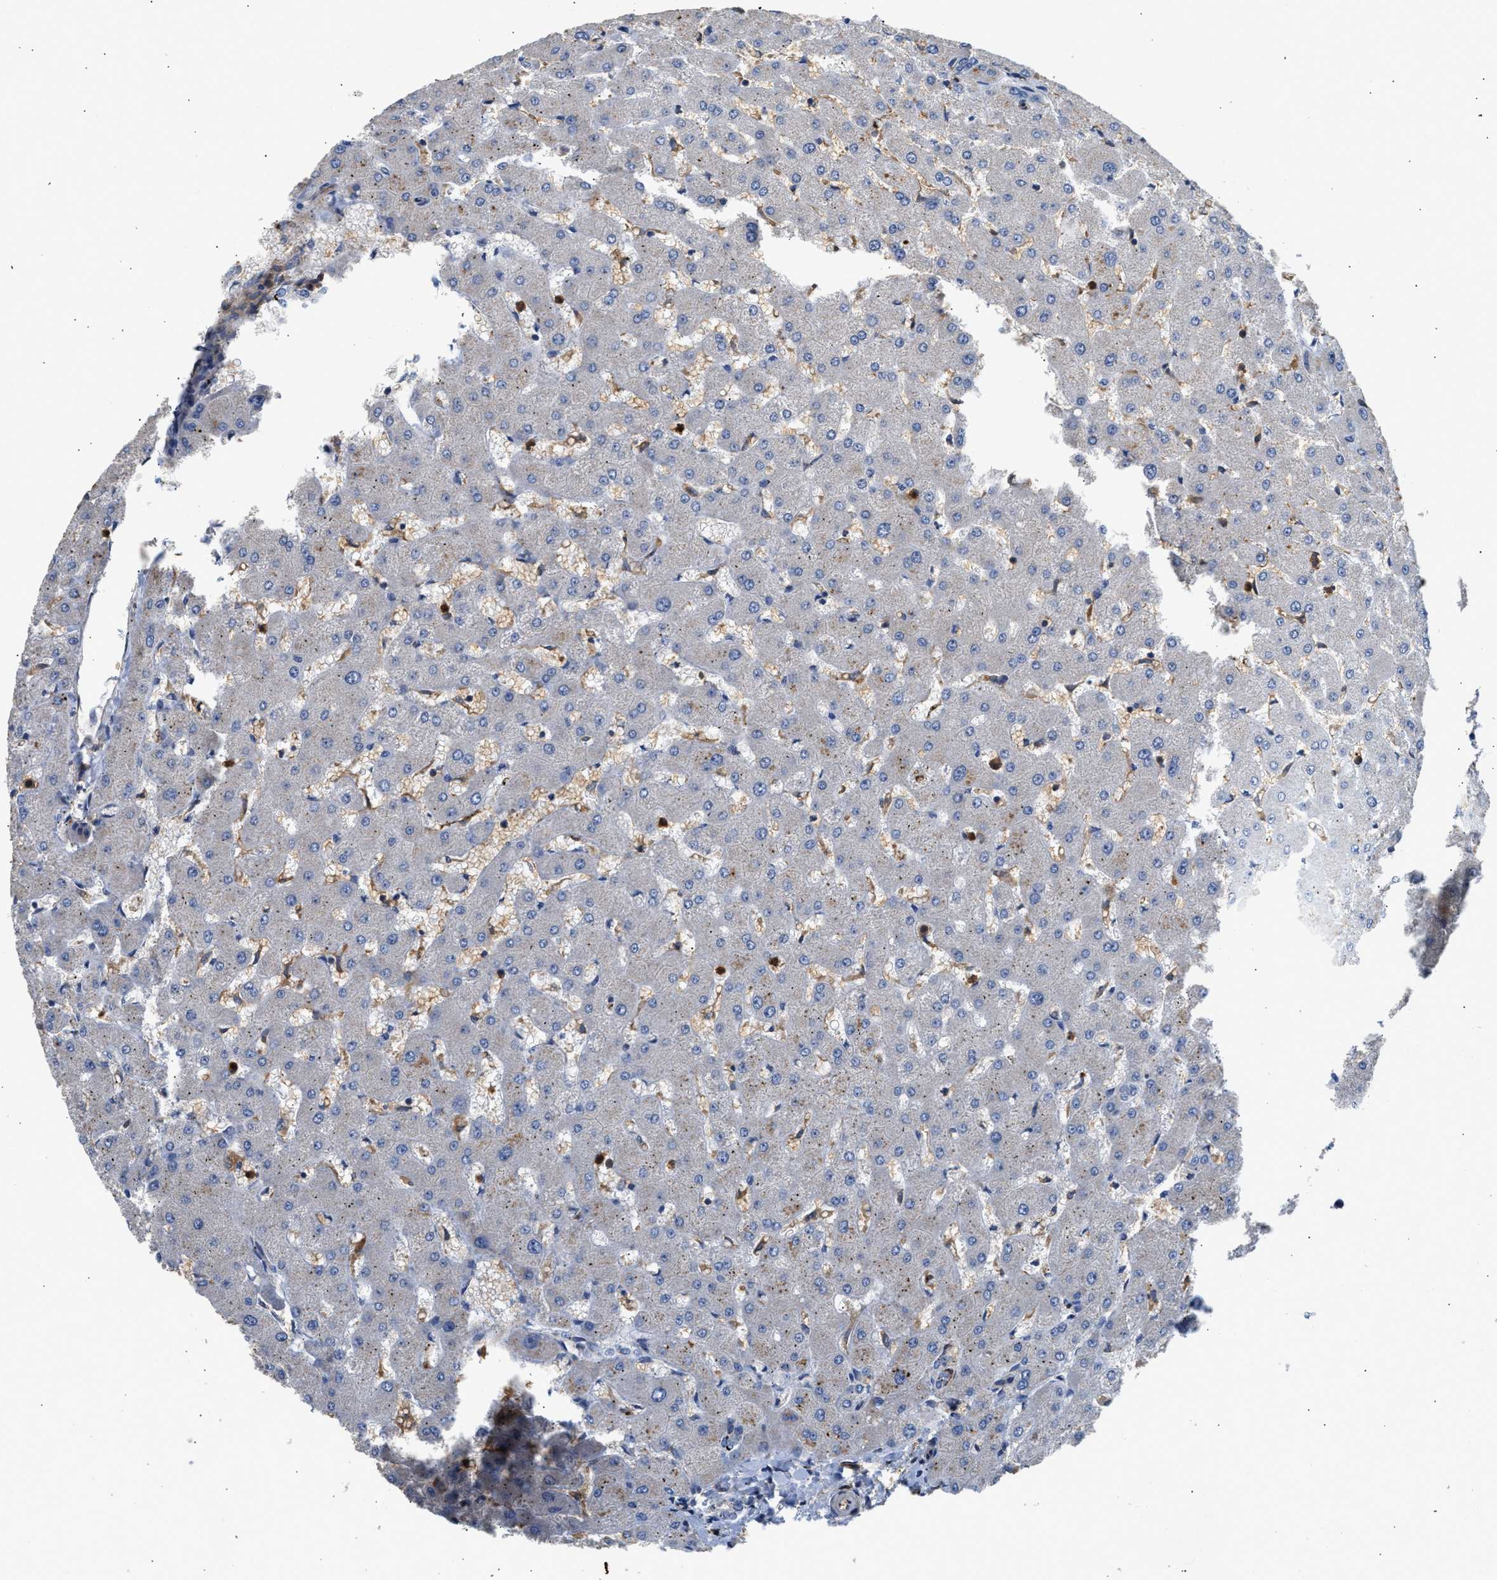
{"staining": {"intensity": "negative", "quantity": "none", "location": "none"}, "tissue": "liver", "cell_type": "Cholangiocytes", "image_type": "normal", "snomed": [{"axis": "morphology", "description": "Normal tissue, NOS"}, {"axis": "topography", "description": "Liver"}], "caption": "Protein analysis of unremarkable liver shows no significant positivity in cholangiocytes. (DAB (3,3'-diaminobenzidine) immunohistochemistry, high magnification).", "gene": "RAB31", "patient": {"sex": "female", "age": 63}}